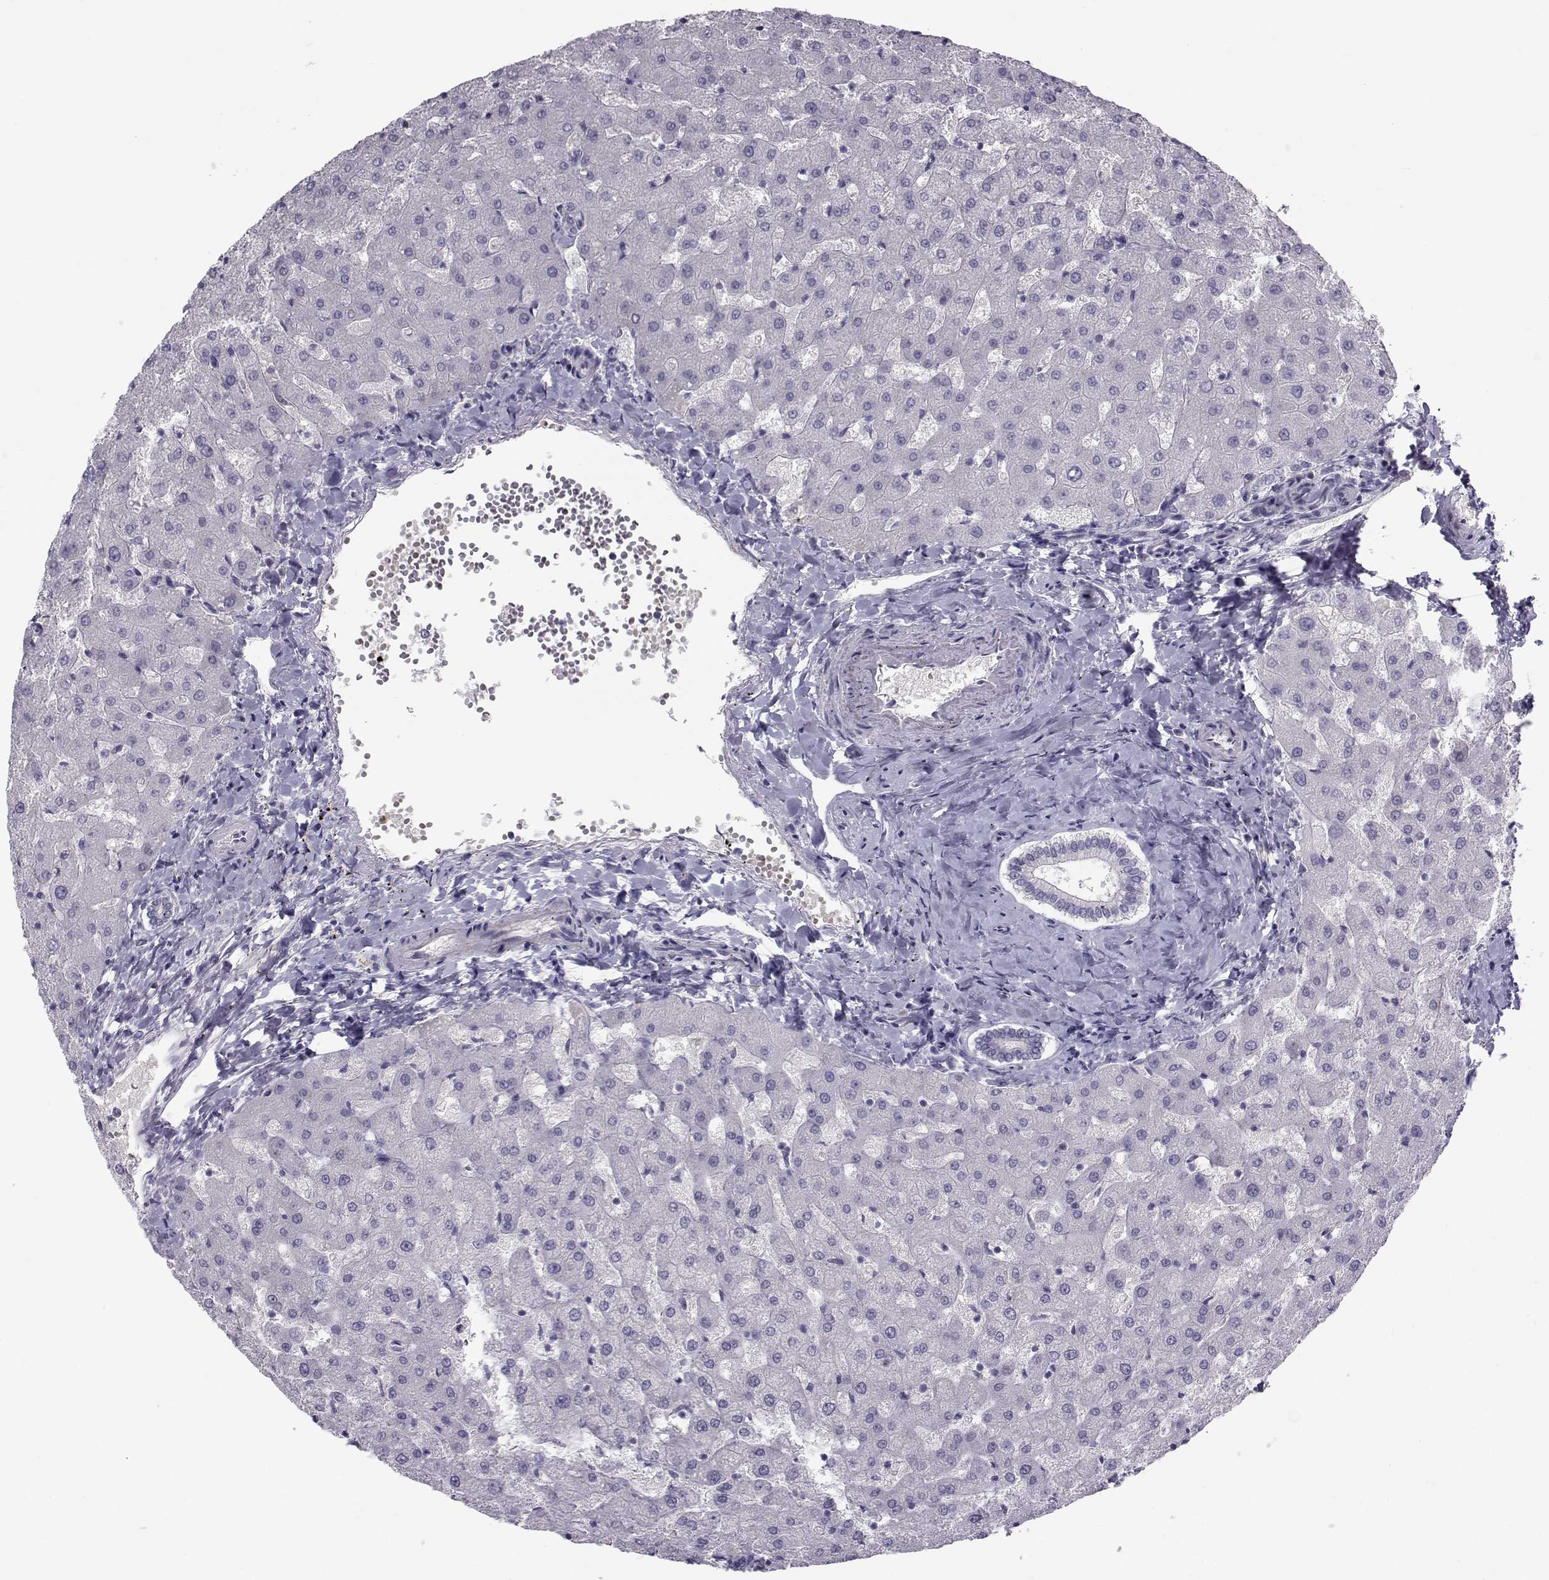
{"staining": {"intensity": "negative", "quantity": "none", "location": "none"}, "tissue": "liver", "cell_type": "Cholangiocytes", "image_type": "normal", "snomed": [{"axis": "morphology", "description": "Normal tissue, NOS"}, {"axis": "topography", "description": "Liver"}], "caption": "A high-resolution photomicrograph shows immunohistochemistry (IHC) staining of normal liver, which demonstrates no significant expression in cholangiocytes. (Brightfield microscopy of DAB (3,3'-diaminobenzidine) immunohistochemistry (IHC) at high magnification).", "gene": "GARIN3", "patient": {"sex": "female", "age": 50}}